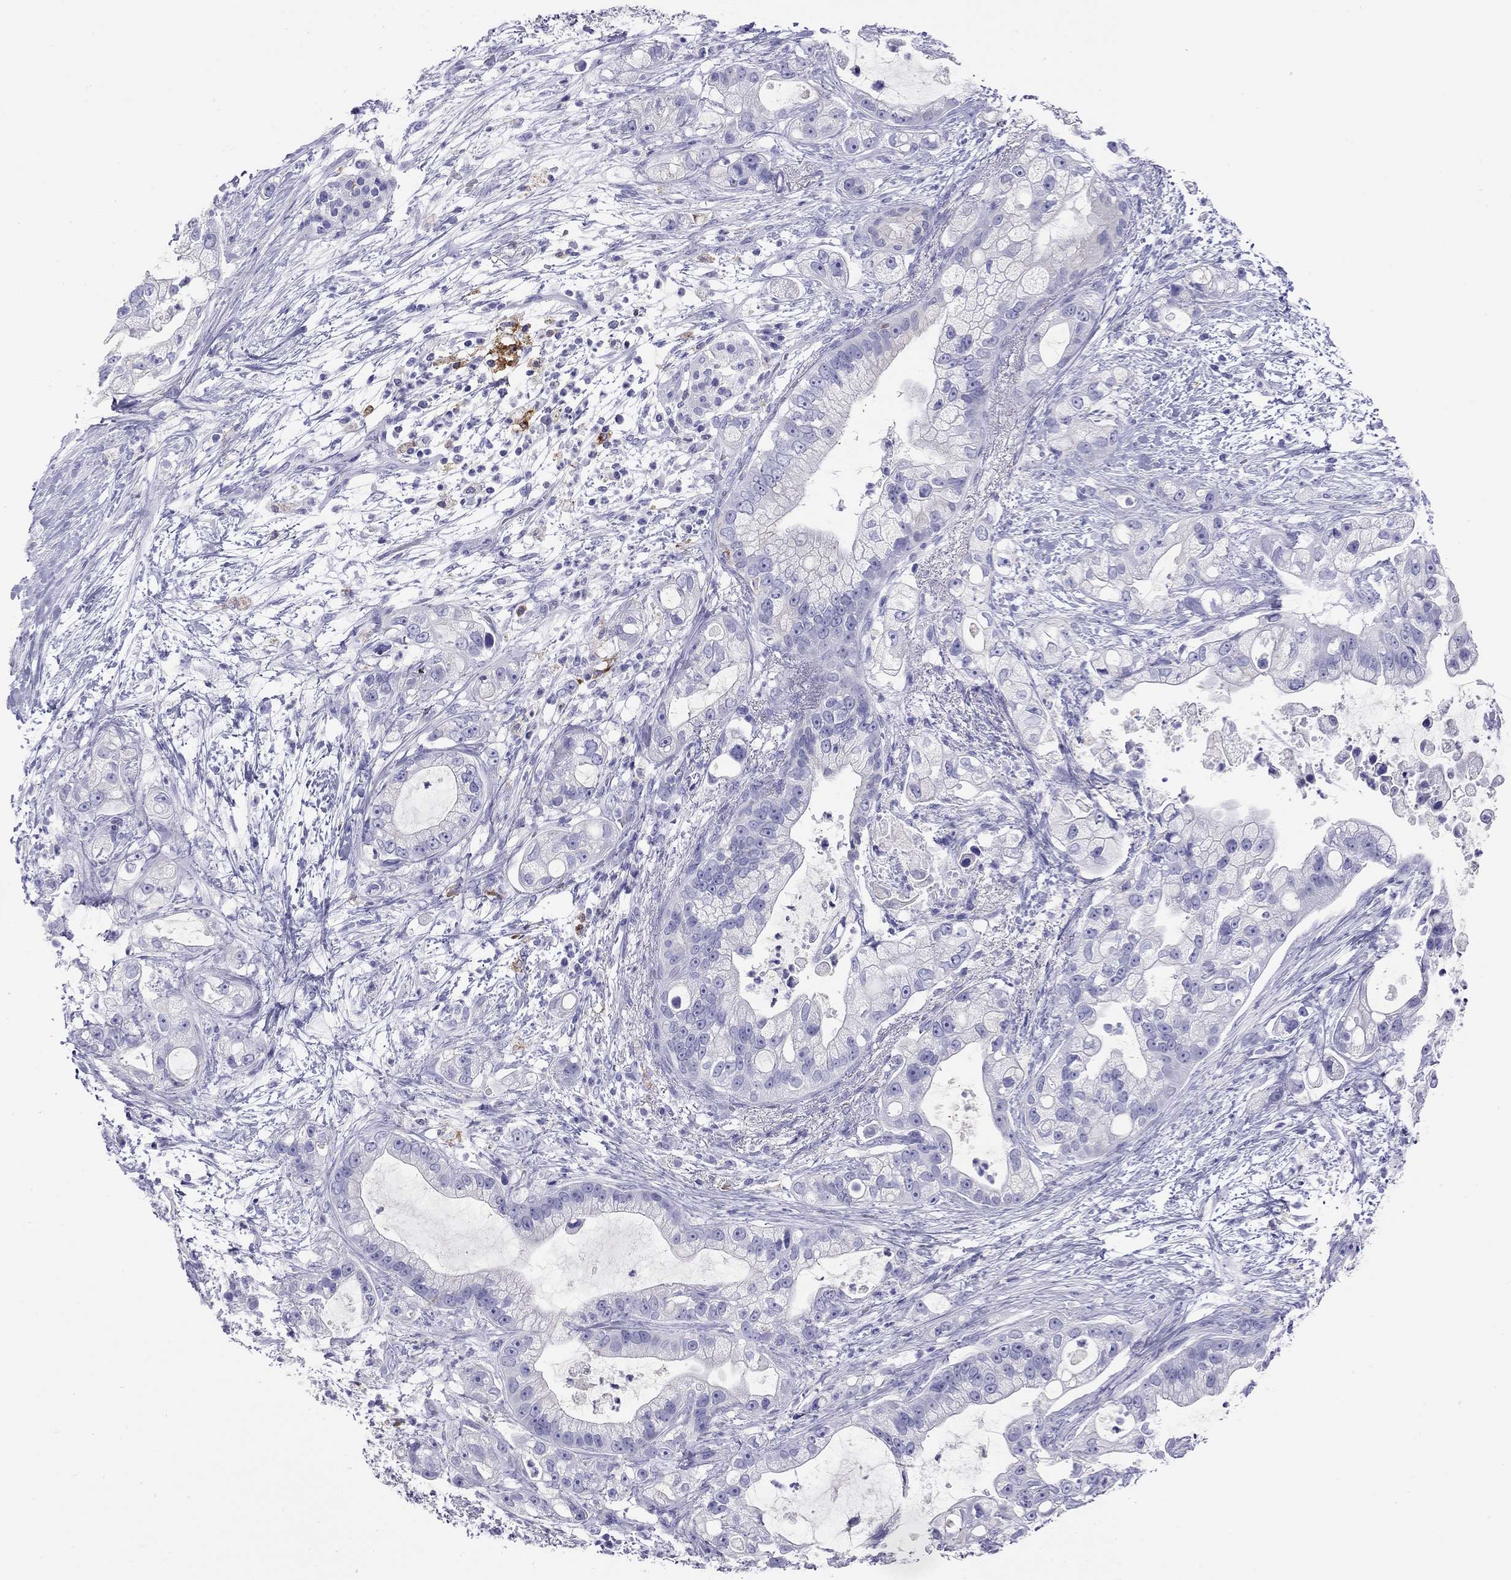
{"staining": {"intensity": "negative", "quantity": "none", "location": "none"}, "tissue": "pancreatic cancer", "cell_type": "Tumor cells", "image_type": "cancer", "snomed": [{"axis": "morphology", "description": "Adenocarcinoma, NOS"}, {"axis": "topography", "description": "Pancreas"}], "caption": "IHC image of neoplastic tissue: human pancreatic cancer stained with DAB exhibits no significant protein staining in tumor cells.", "gene": "HLA-DQB2", "patient": {"sex": "female", "age": 69}}